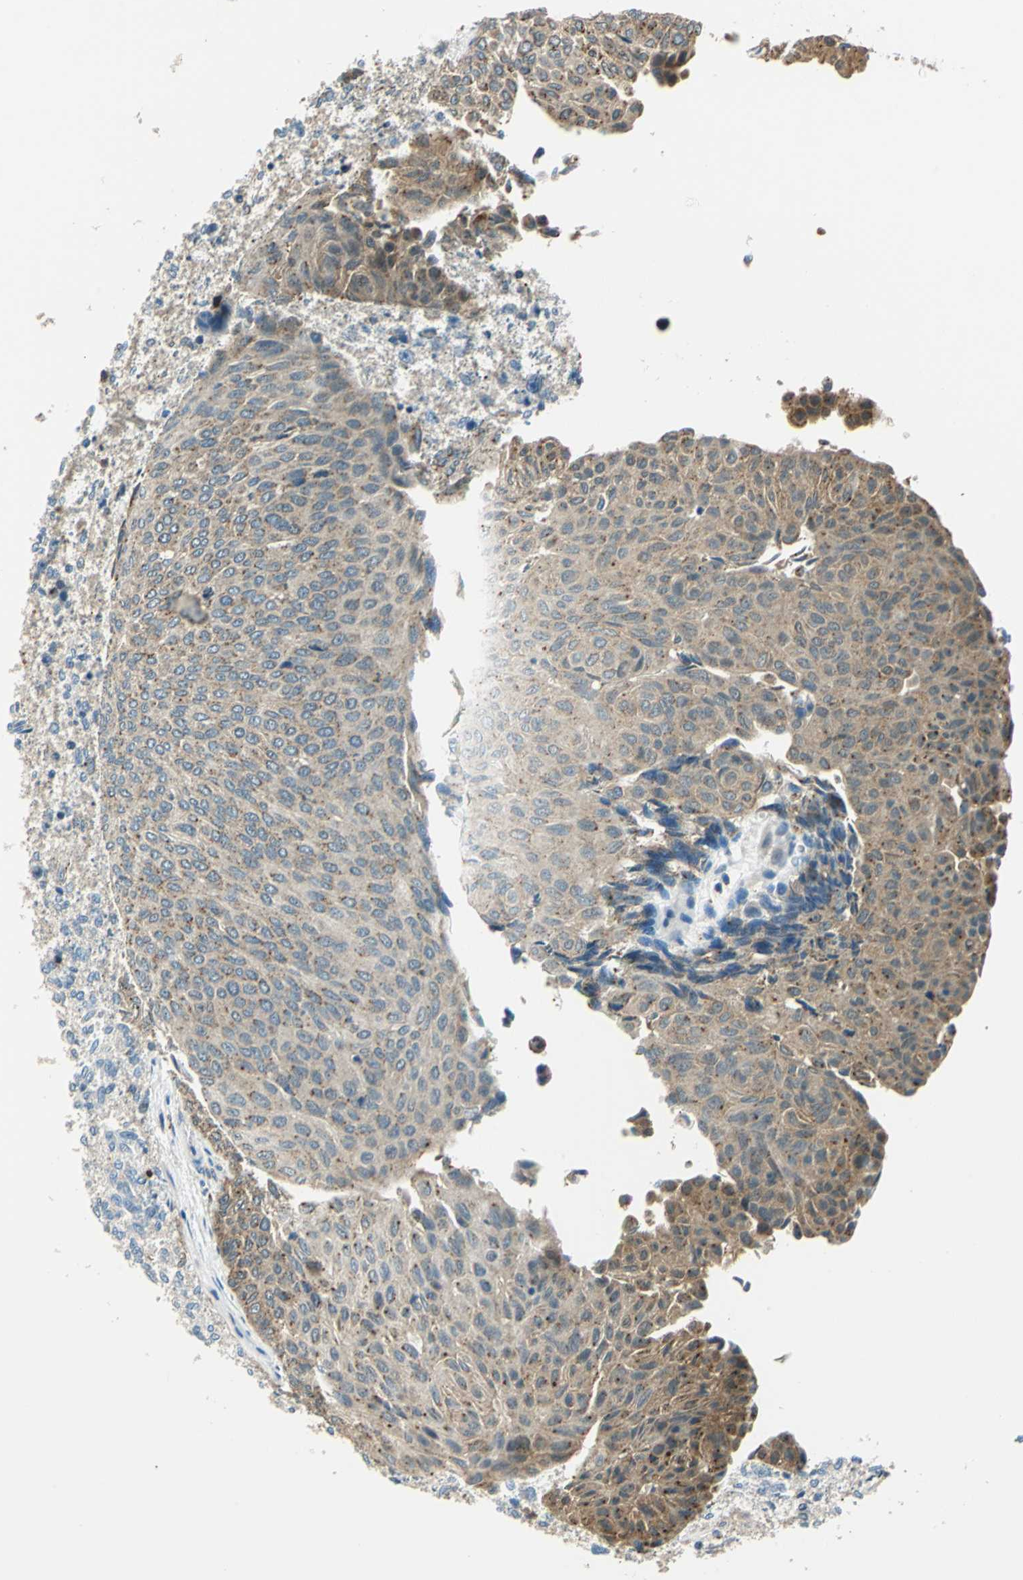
{"staining": {"intensity": "weak", "quantity": "25%-75%", "location": "cytoplasmic/membranous"}, "tissue": "urothelial cancer", "cell_type": "Tumor cells", "image_type": "cancer", "snomed": [{"axis": "morphology", "description": "Urothelial carcinoma, Low grade"}, {"axis": "topography", "description": "Urinary bladder"}], "caption": "Human urothelial cancer stained for a protein (brown) shows weak cytoplasmic/membranous positive staining in approximately 25%-75% of tumor cells.", "gene": "NIT1", "patient": {"sex": "male", "age": 78}}